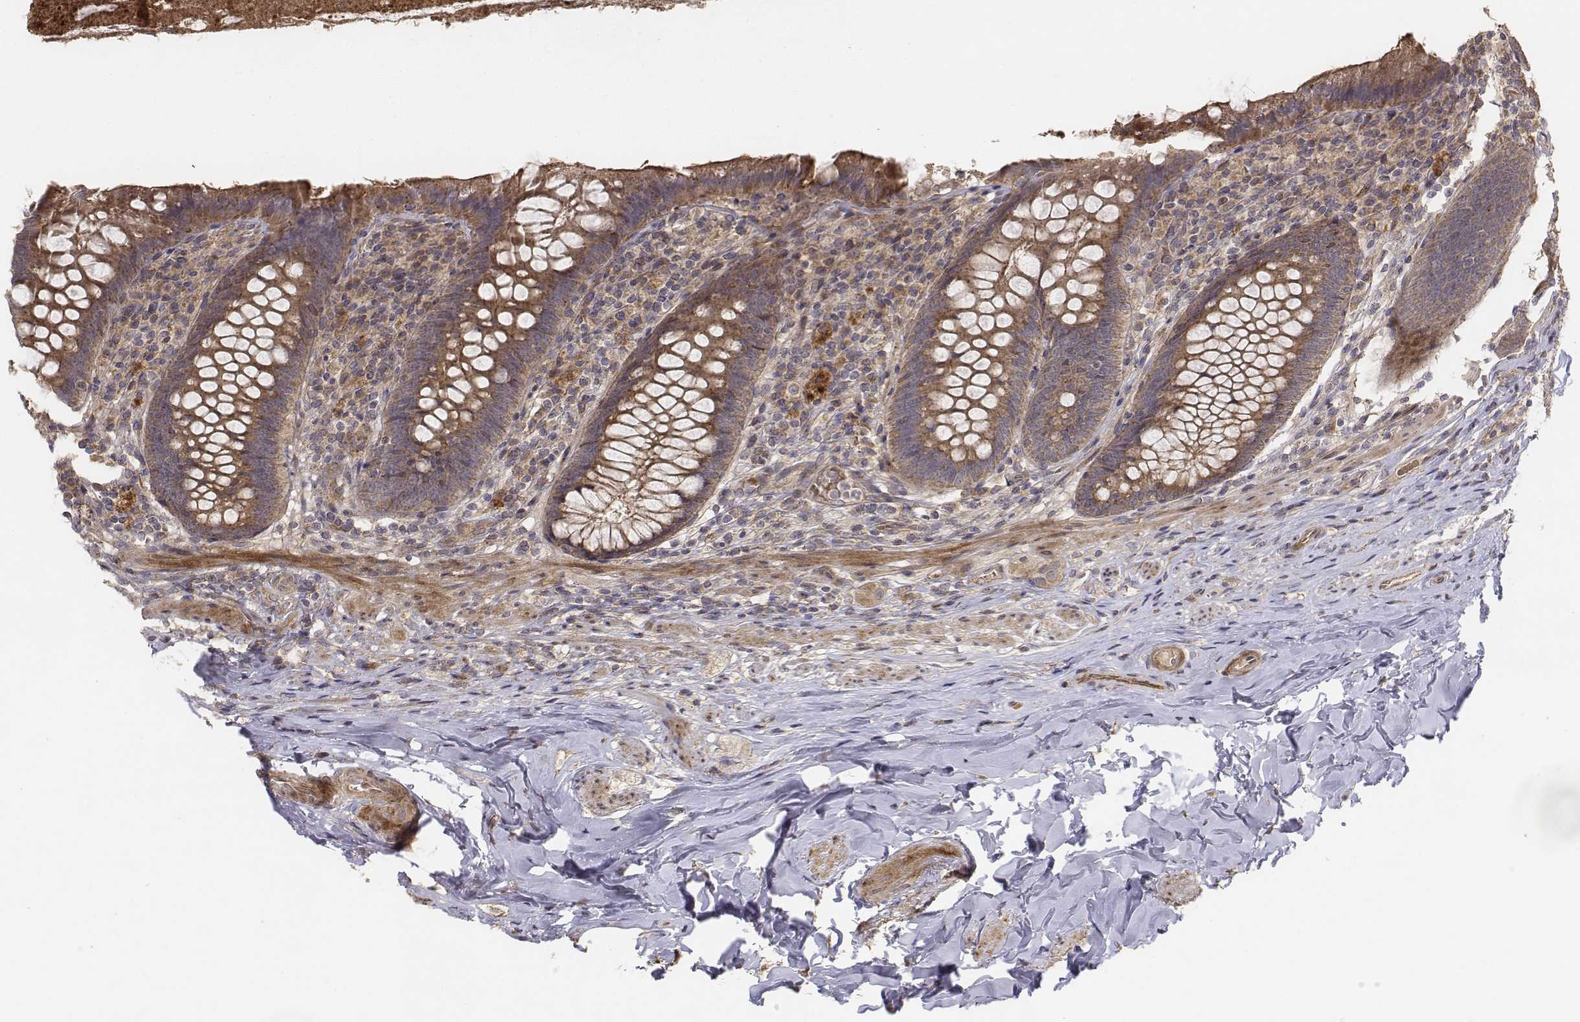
{"staining": {"intensity": "moderate", "quantity": ">75%", "location": "cytoplasmic/membranous"}, "tissue": "appendix", "cell_type": "Glandular cells", "image_type": "normal", "snomed": [{"axis": "morphology", "description": "Normal tissue, NOS"}, {"axis": "topography", "description": "Appendix"}], "caption": "Immunohistochemistry image of unremarkable appendix stained for a protein (brown), which exhibits medium levels of moderate cytoplasmic/membranous positivity in approximately >75% of glandular cells.", "gene": "FBXO21", "patient": {"sex": "male", "age": 47}}